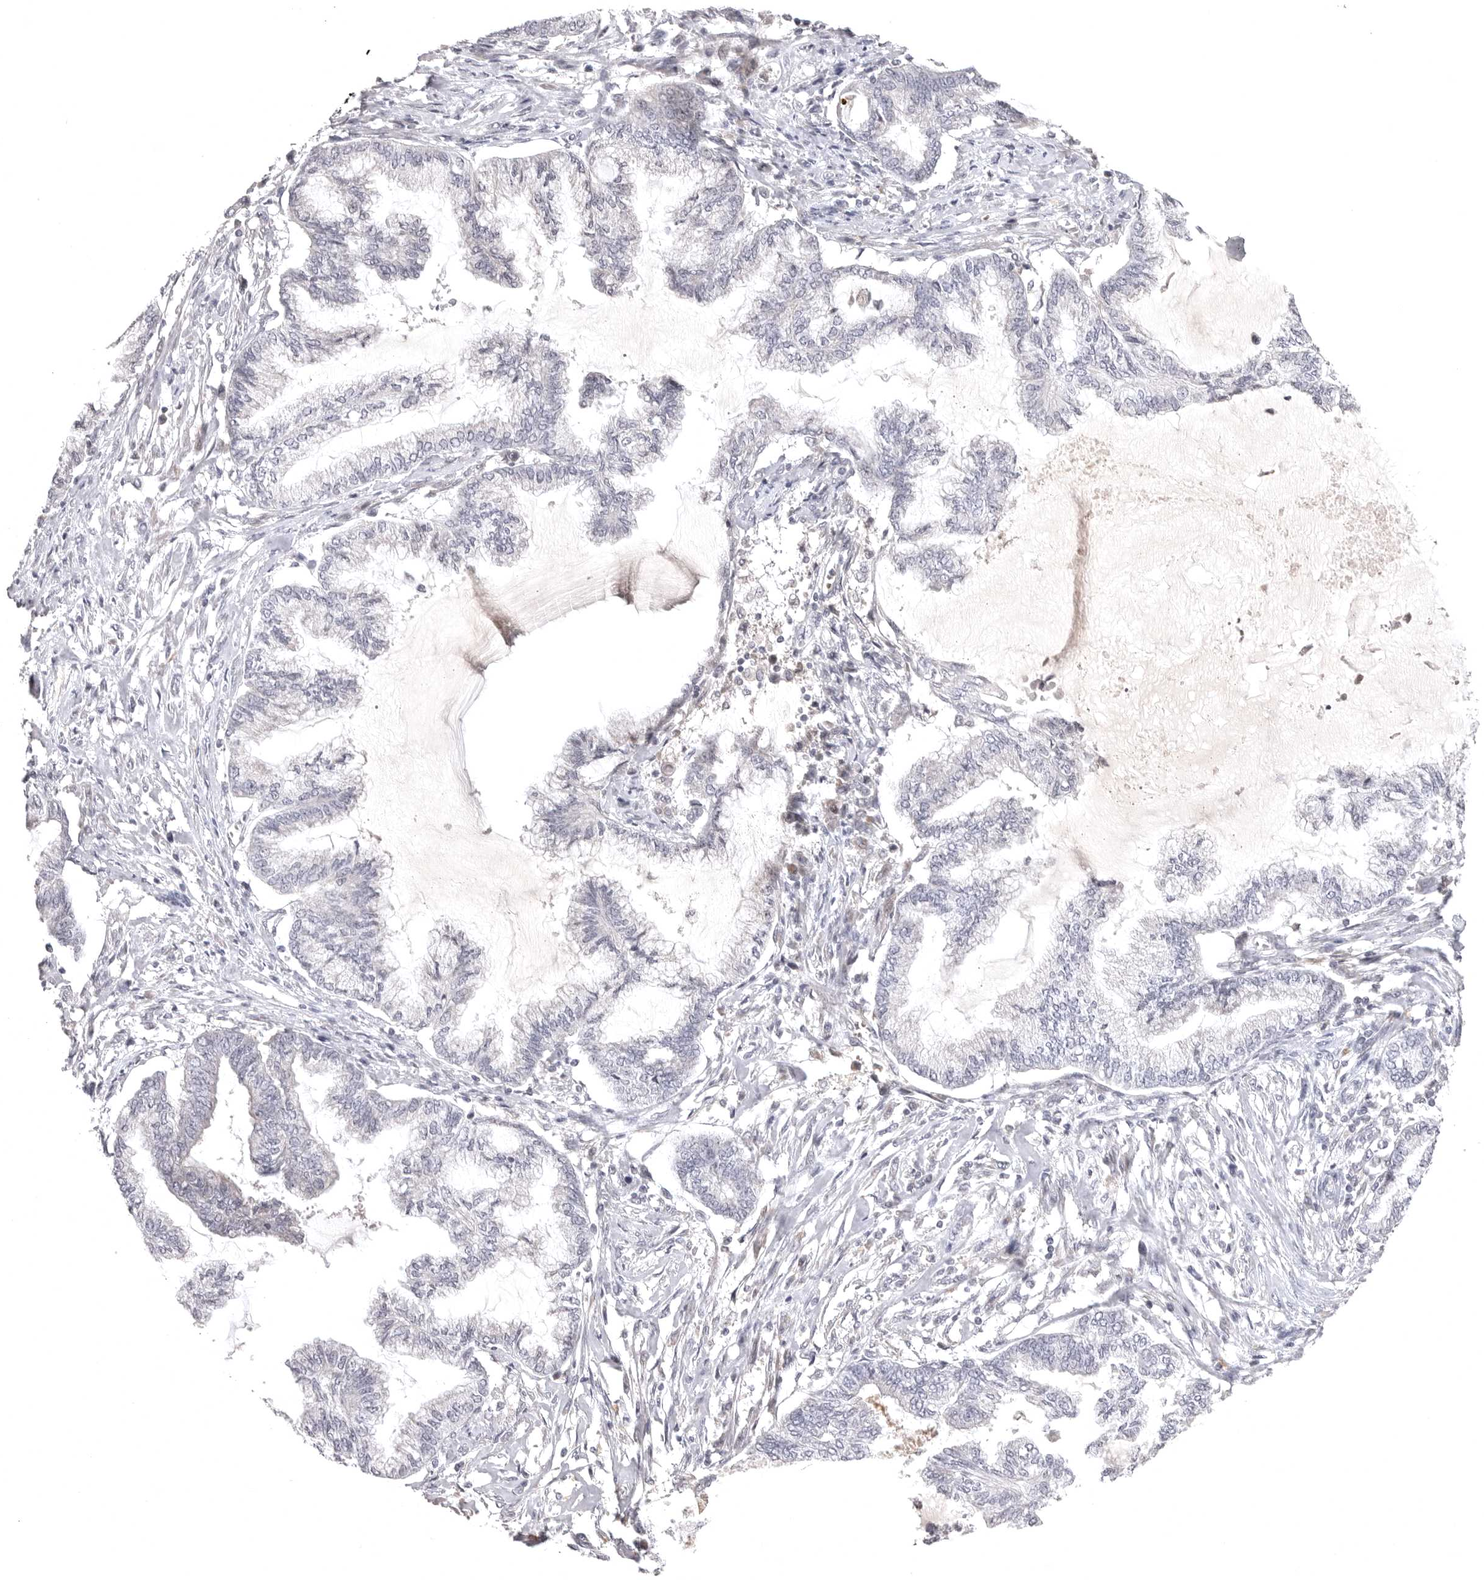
{"staining": {"intensity": "negative", "quantity": "none", "location": "none"}, "tissue": "endometrial cancer", "cell_type": "Tumor cells", "image_type": "cancer", "snomed": [{"axis": "morphology", "description": "Adenocarcinoma, NOS"}, {"axis": "topography", "description": "Endometrium"}], "caption": "The micrograph reveals no significant staining in tumor cells of endometrial cancer.", "gene": "CD300LD", "patient": {"sex": "female", "age": 86}}